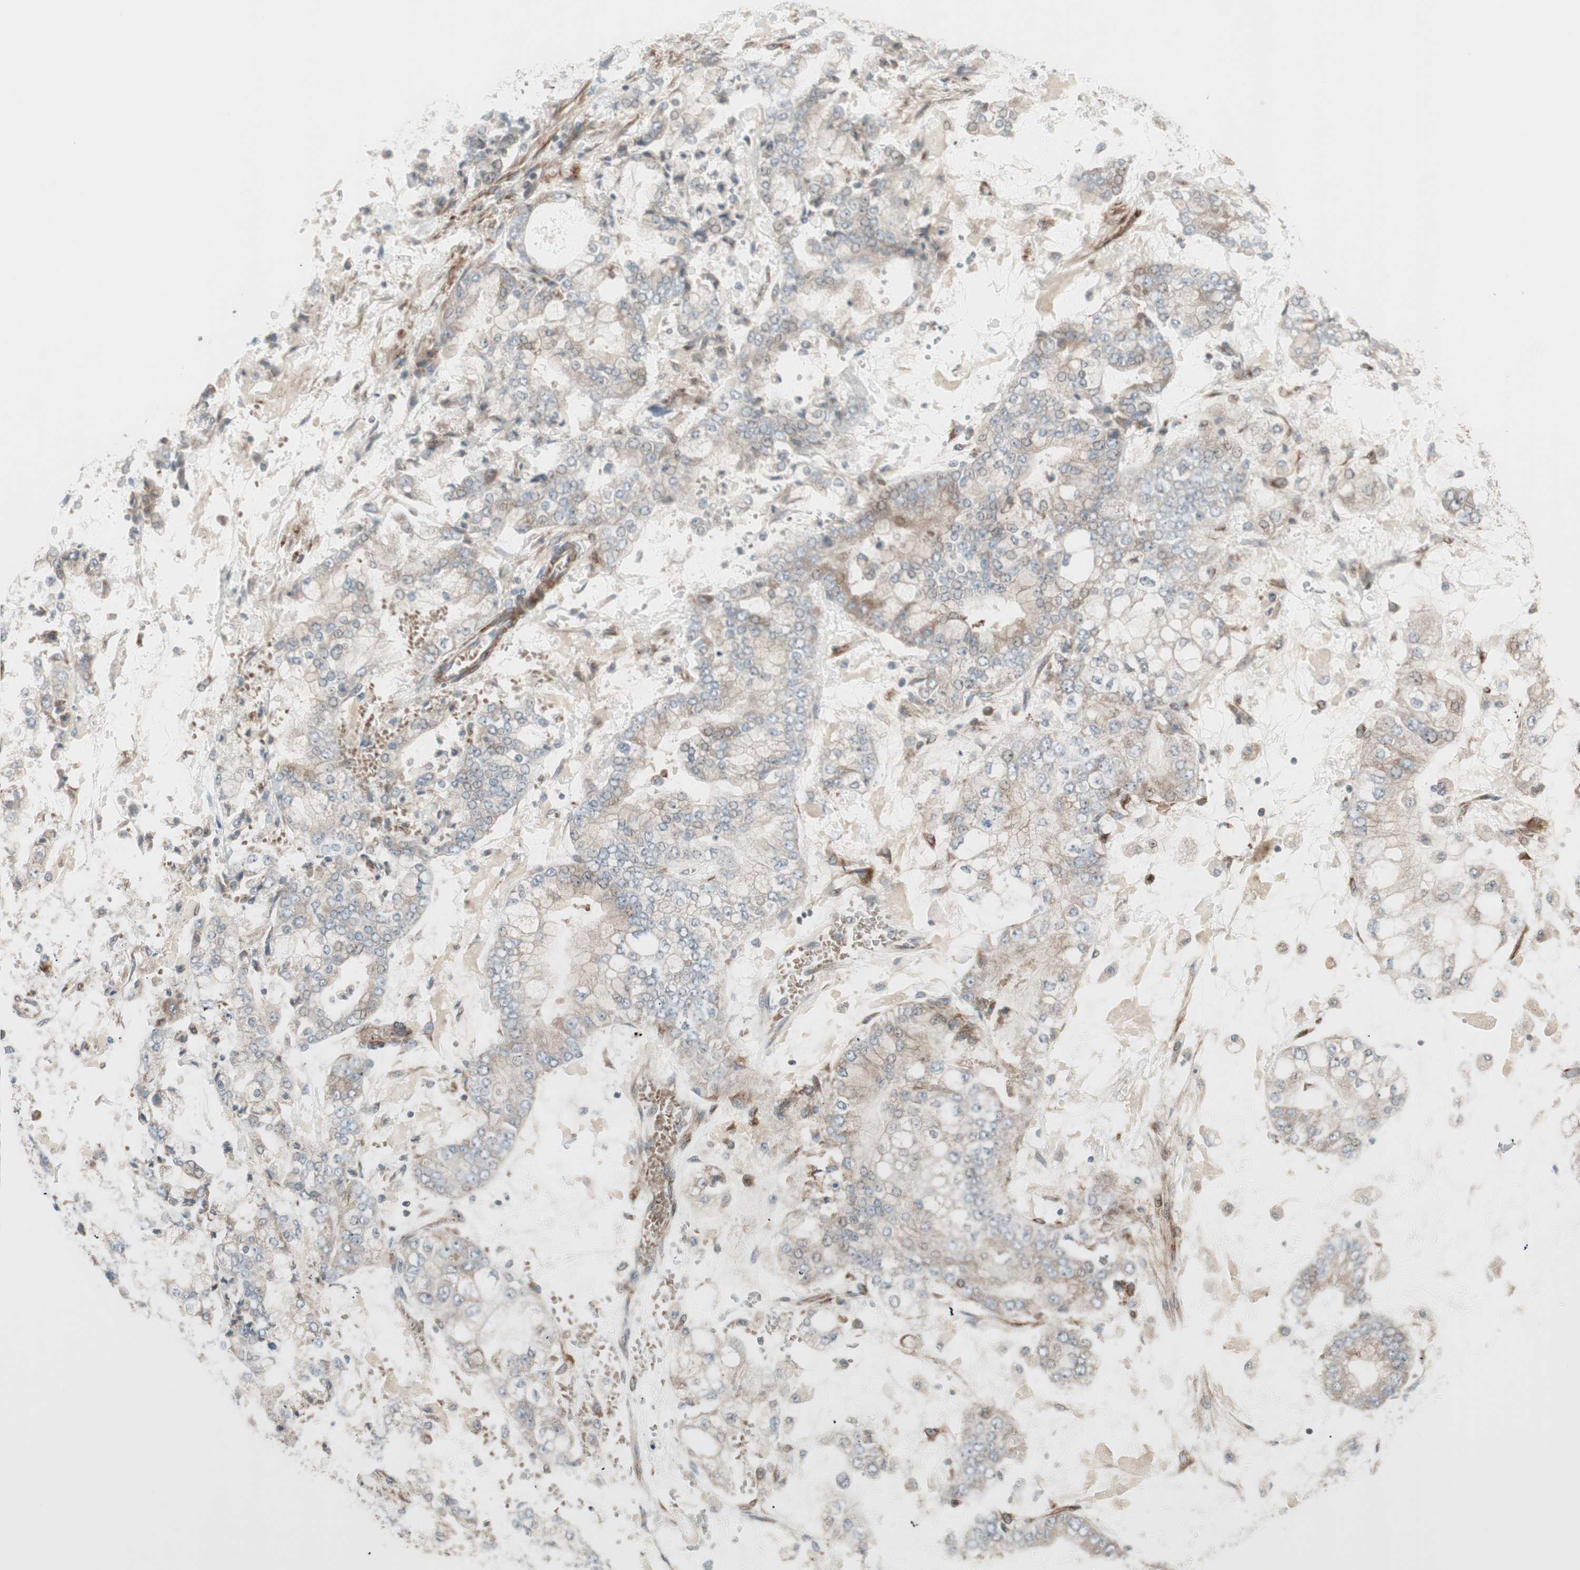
{"staining": {"intensity": "negative", "quantity": "none", "location": "none"}, "tissue": "stomach cancer", "cell_type": "Tumor cells", "image_type": "cancer", "snomed": [{"axis": "morphology", "description": "Adenocarcinoma, NOS"}, {"axis": "topography", "description": "Stomach"}], "caption": "Protein analysis of stomach cancer exhibits no significant positivity in tumor cells.", "gene": "PPP2R5E", "patient": {"sex": "male", "age": 76}}